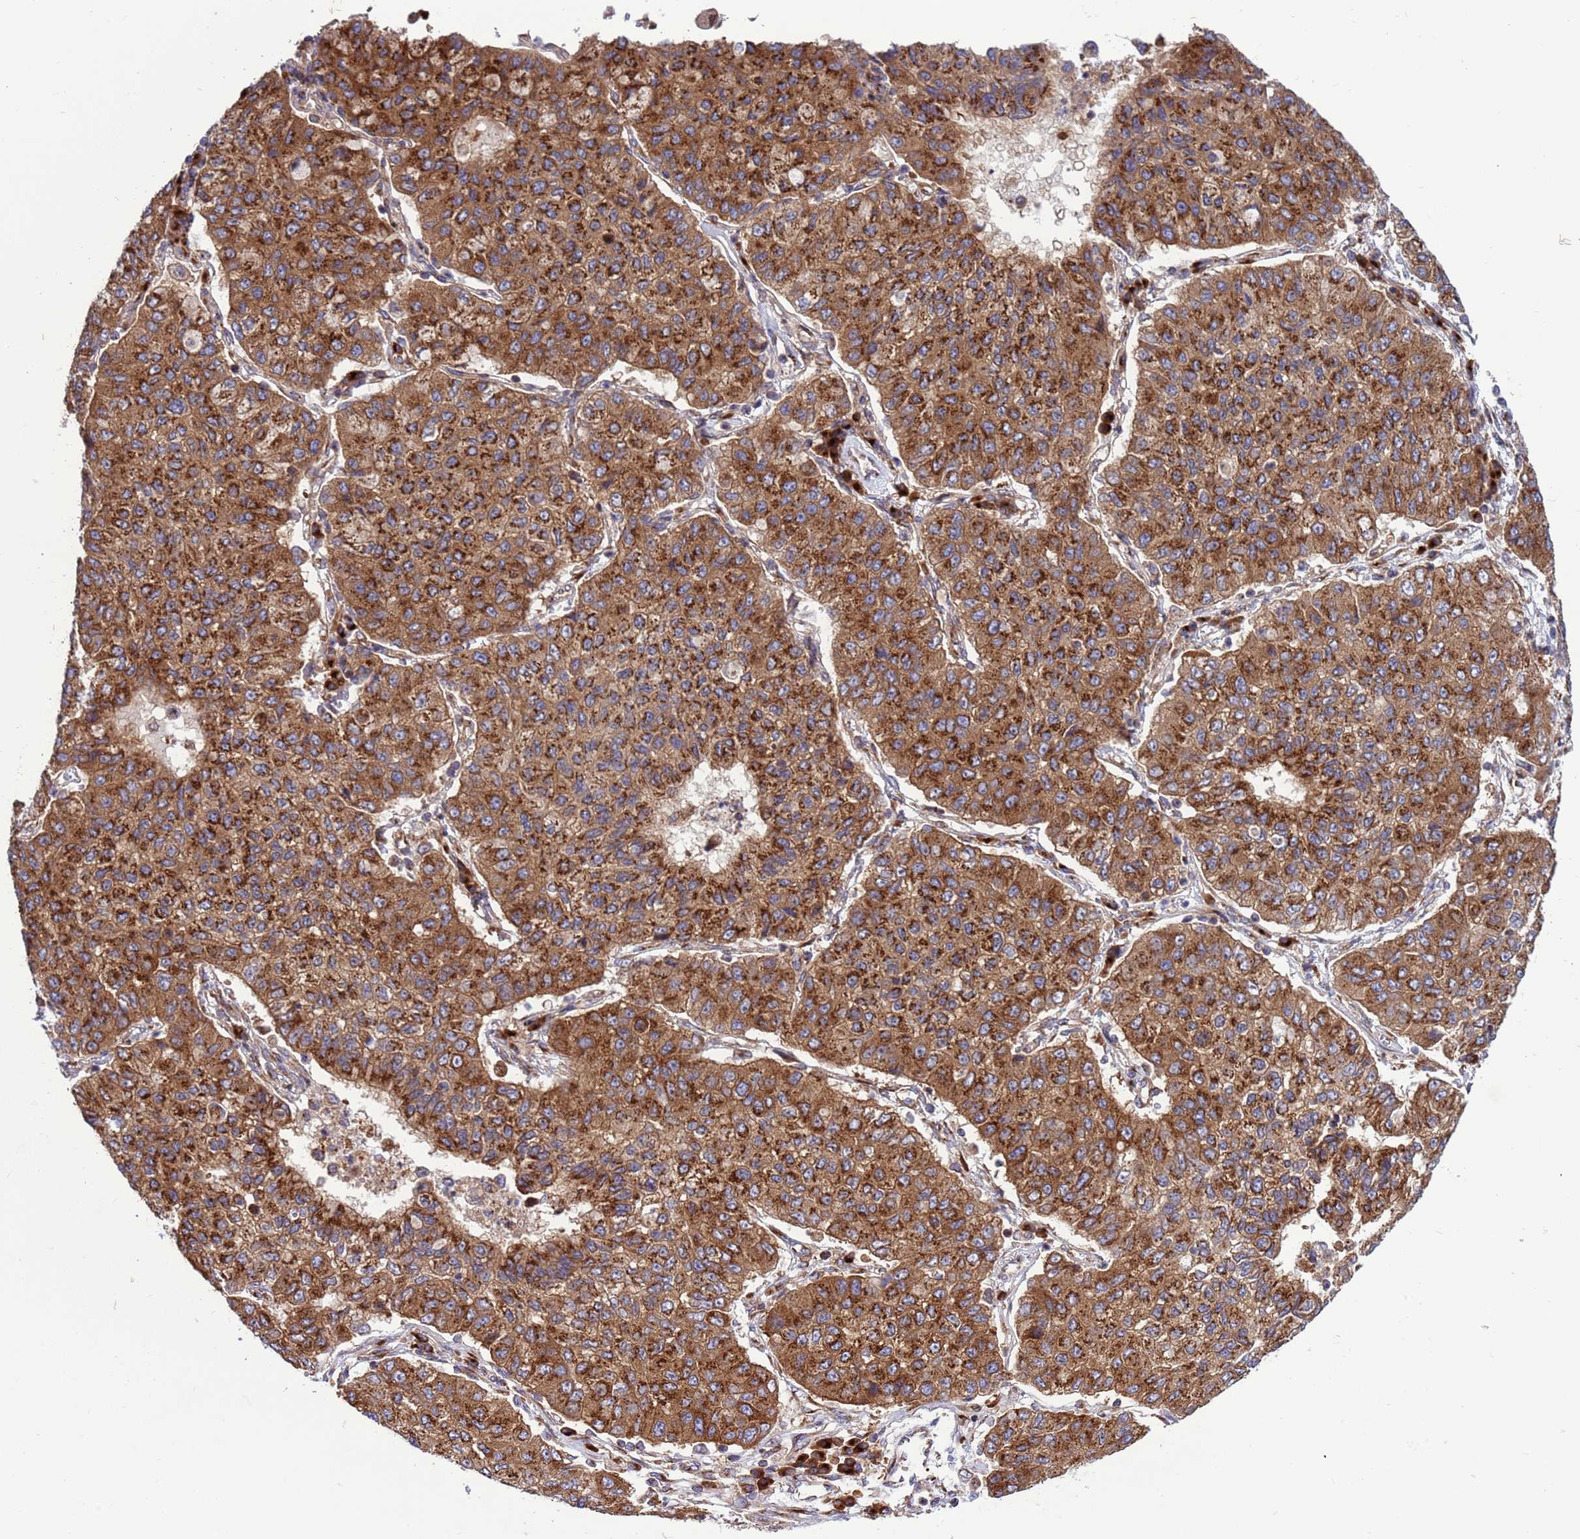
{"staining": {"intensity": "strong", "quantity": ">75%", "location": "cytoplasmic/membranous"}, "tissue": "lung cancer", "cell_type": "Tumor cells", "image_type": "cancer", "snomed": [{"axis": "morphology", "description": "Squamous cell carcinoma, NOS"}, {"axis": "topography", "description": "Lung"}], "caption": "Brown immunohistochemical staining in human lung cancer displays strong cytoplasmic/membranous staining in about >75% of tumor cells. (Stains: DAB in brown, nuclei in blue, Microscopy: brightfield microscopy at high magnification).", "gene": "ZC3HAV1", "patient": {"sex": "male", "age": 74}}